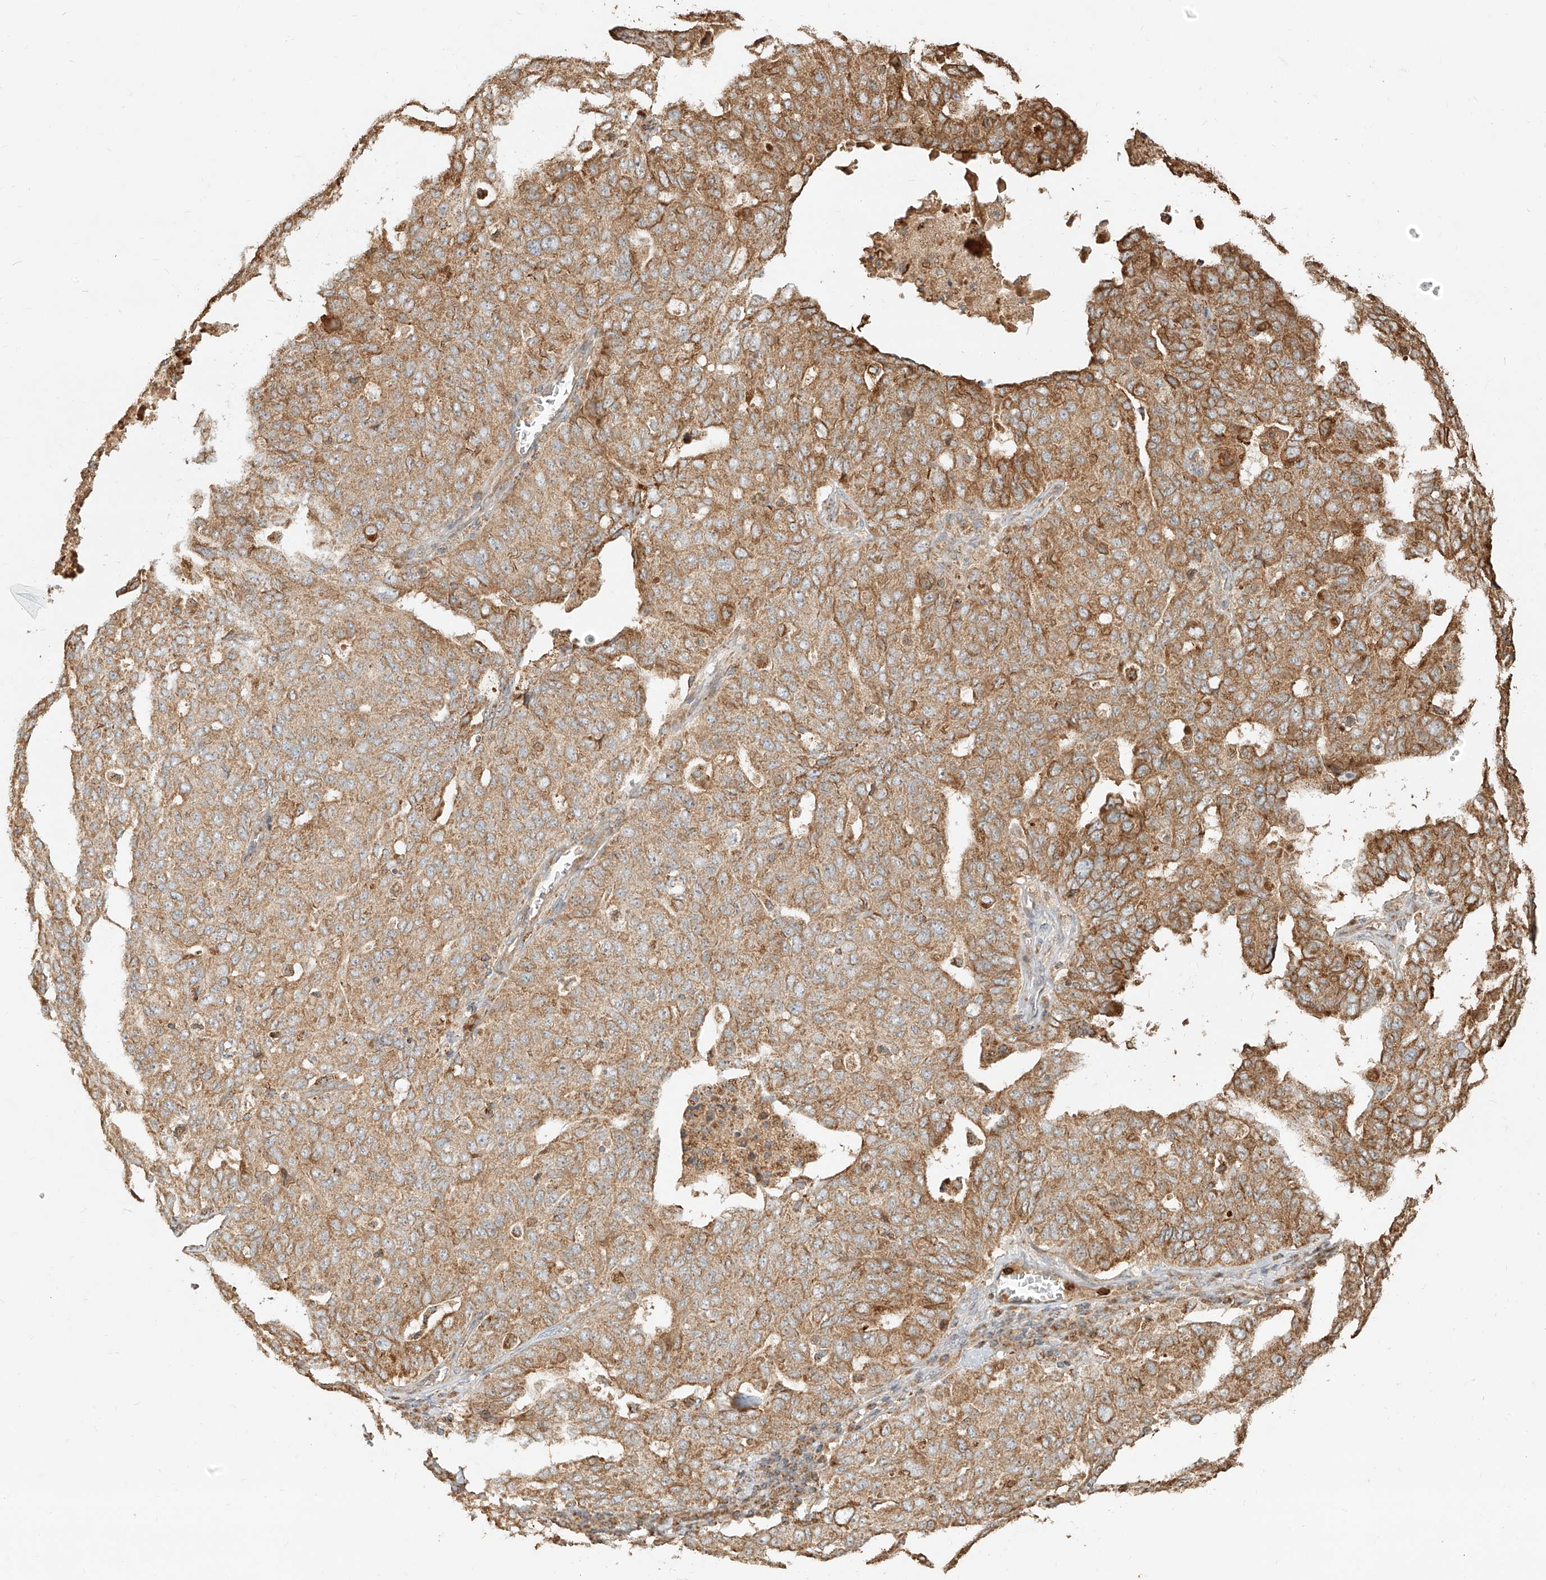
{"staining": {"intensity": "moderate", "quantity": ">75%", "location": "cytoplasmic/membranous"}, "tissue": "ovarian cancer", "cell_type": "Tumor cells", "image_type": "cancer", "snomed": [{"axis": "morphology", "description": "Carcinoma, endometroid"}, {"axis": "topography", "description": "Ovary"}], "caption": "This is an image of IHC staining of endometroid carcinoma (ovarian), which shows moderate positivity in the cytoplasmic/membranous of tumor cells.", "gene": "EFNB1", "patient": {"sex": "female", "age": 62}}